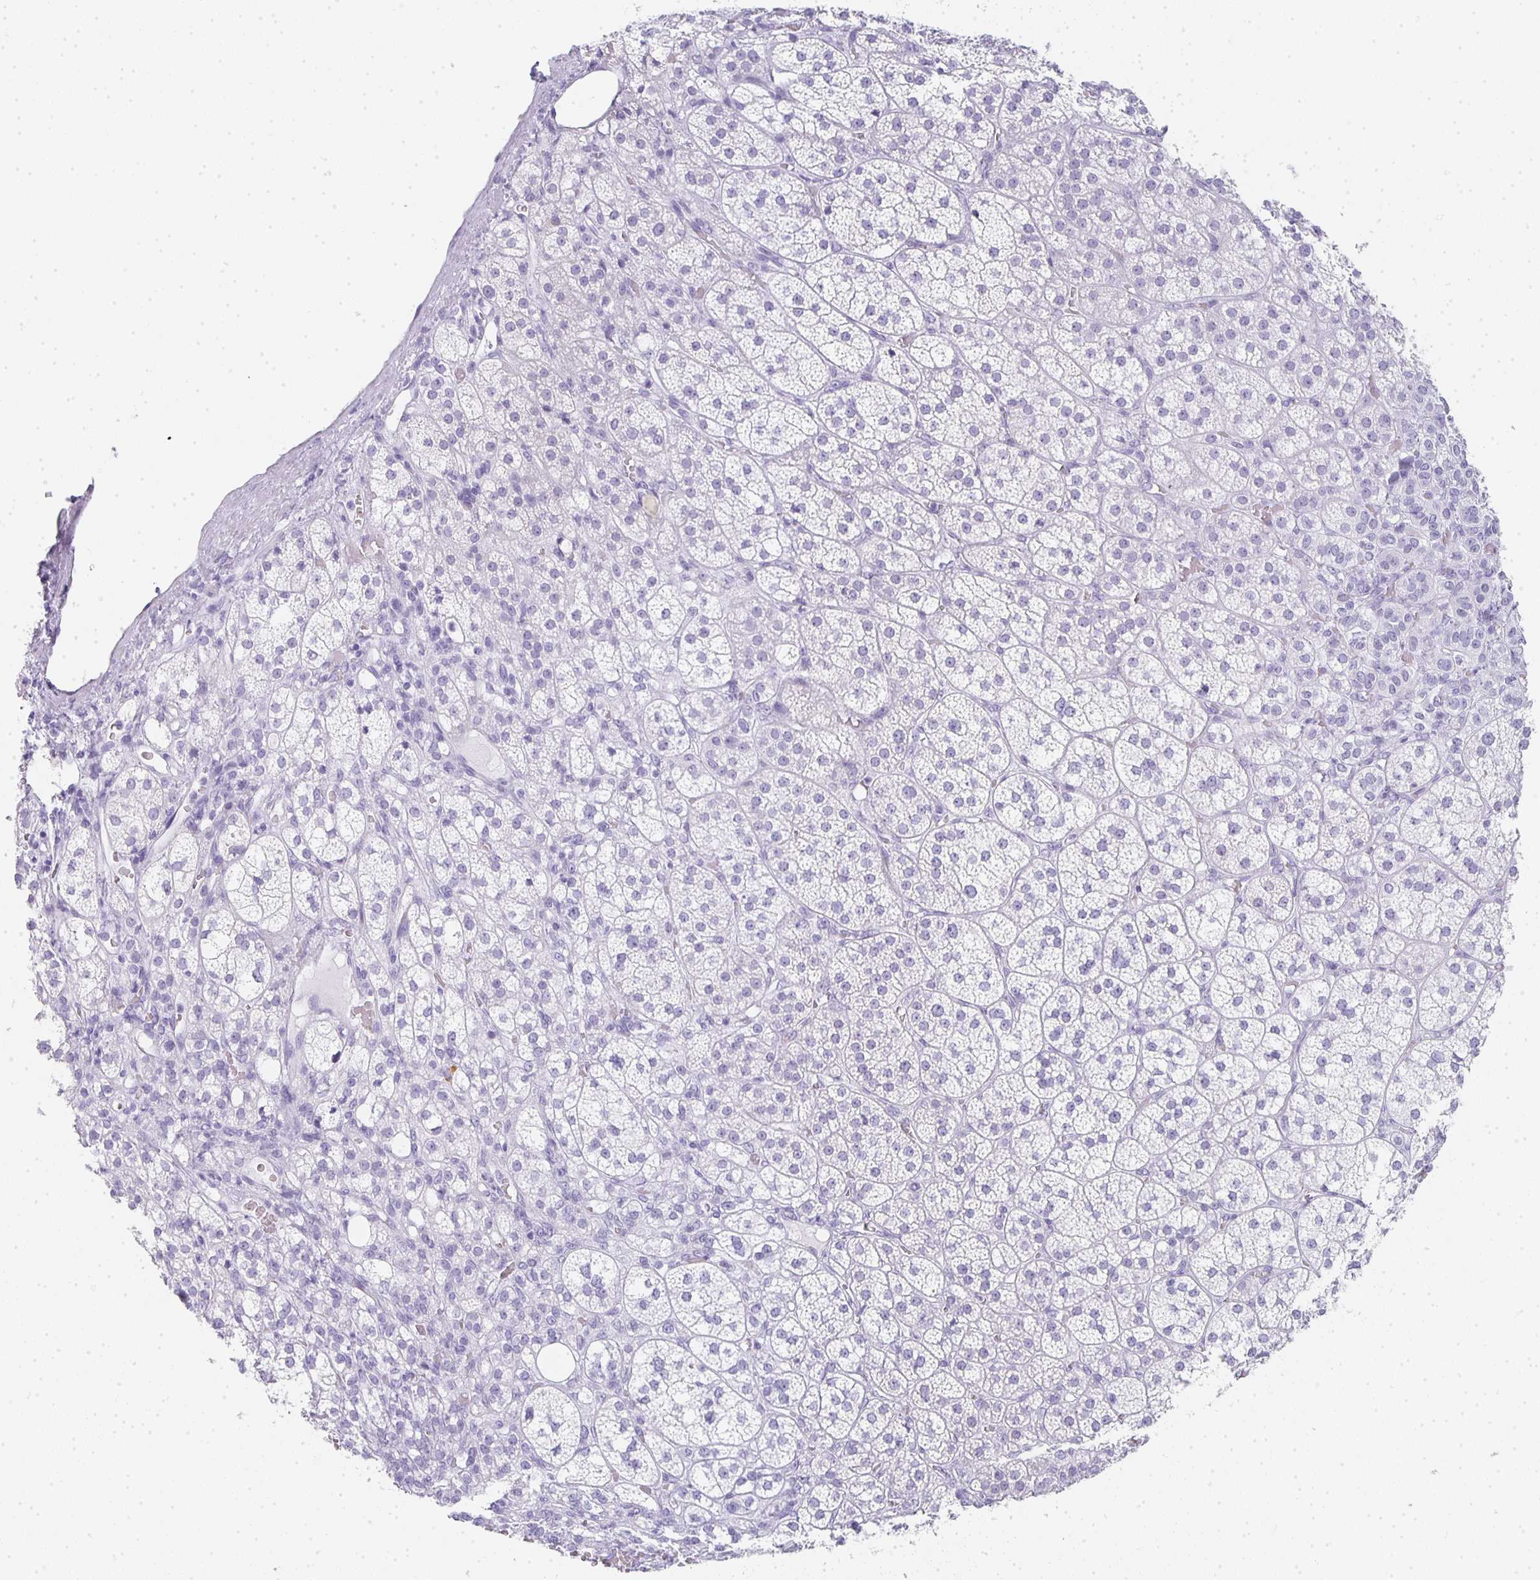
{"staining": {"intensity": "negative", "quantity": "none", "location": "none"}, "tissue": "adrenal gland", "cell_type": "Glandular cells", "image_type": "normal", "snomed": [{"axis": "morphology", "description": "Normal tissue, NOS"}, {"axis": "topography", "description": "Adrenal gland"}], "caption": "Immunohistochemistry (IHC) of benign adrenal gland displays no positivity in glandular cells. (Stains: DAB (3,3'-diaminobenzidine) IHC with hematoxylin counter stain, Microscopy: brightfield microscopy at high magnification).", "gene": "TPSD1", "patient": {"sex": "female", "age": 60}}